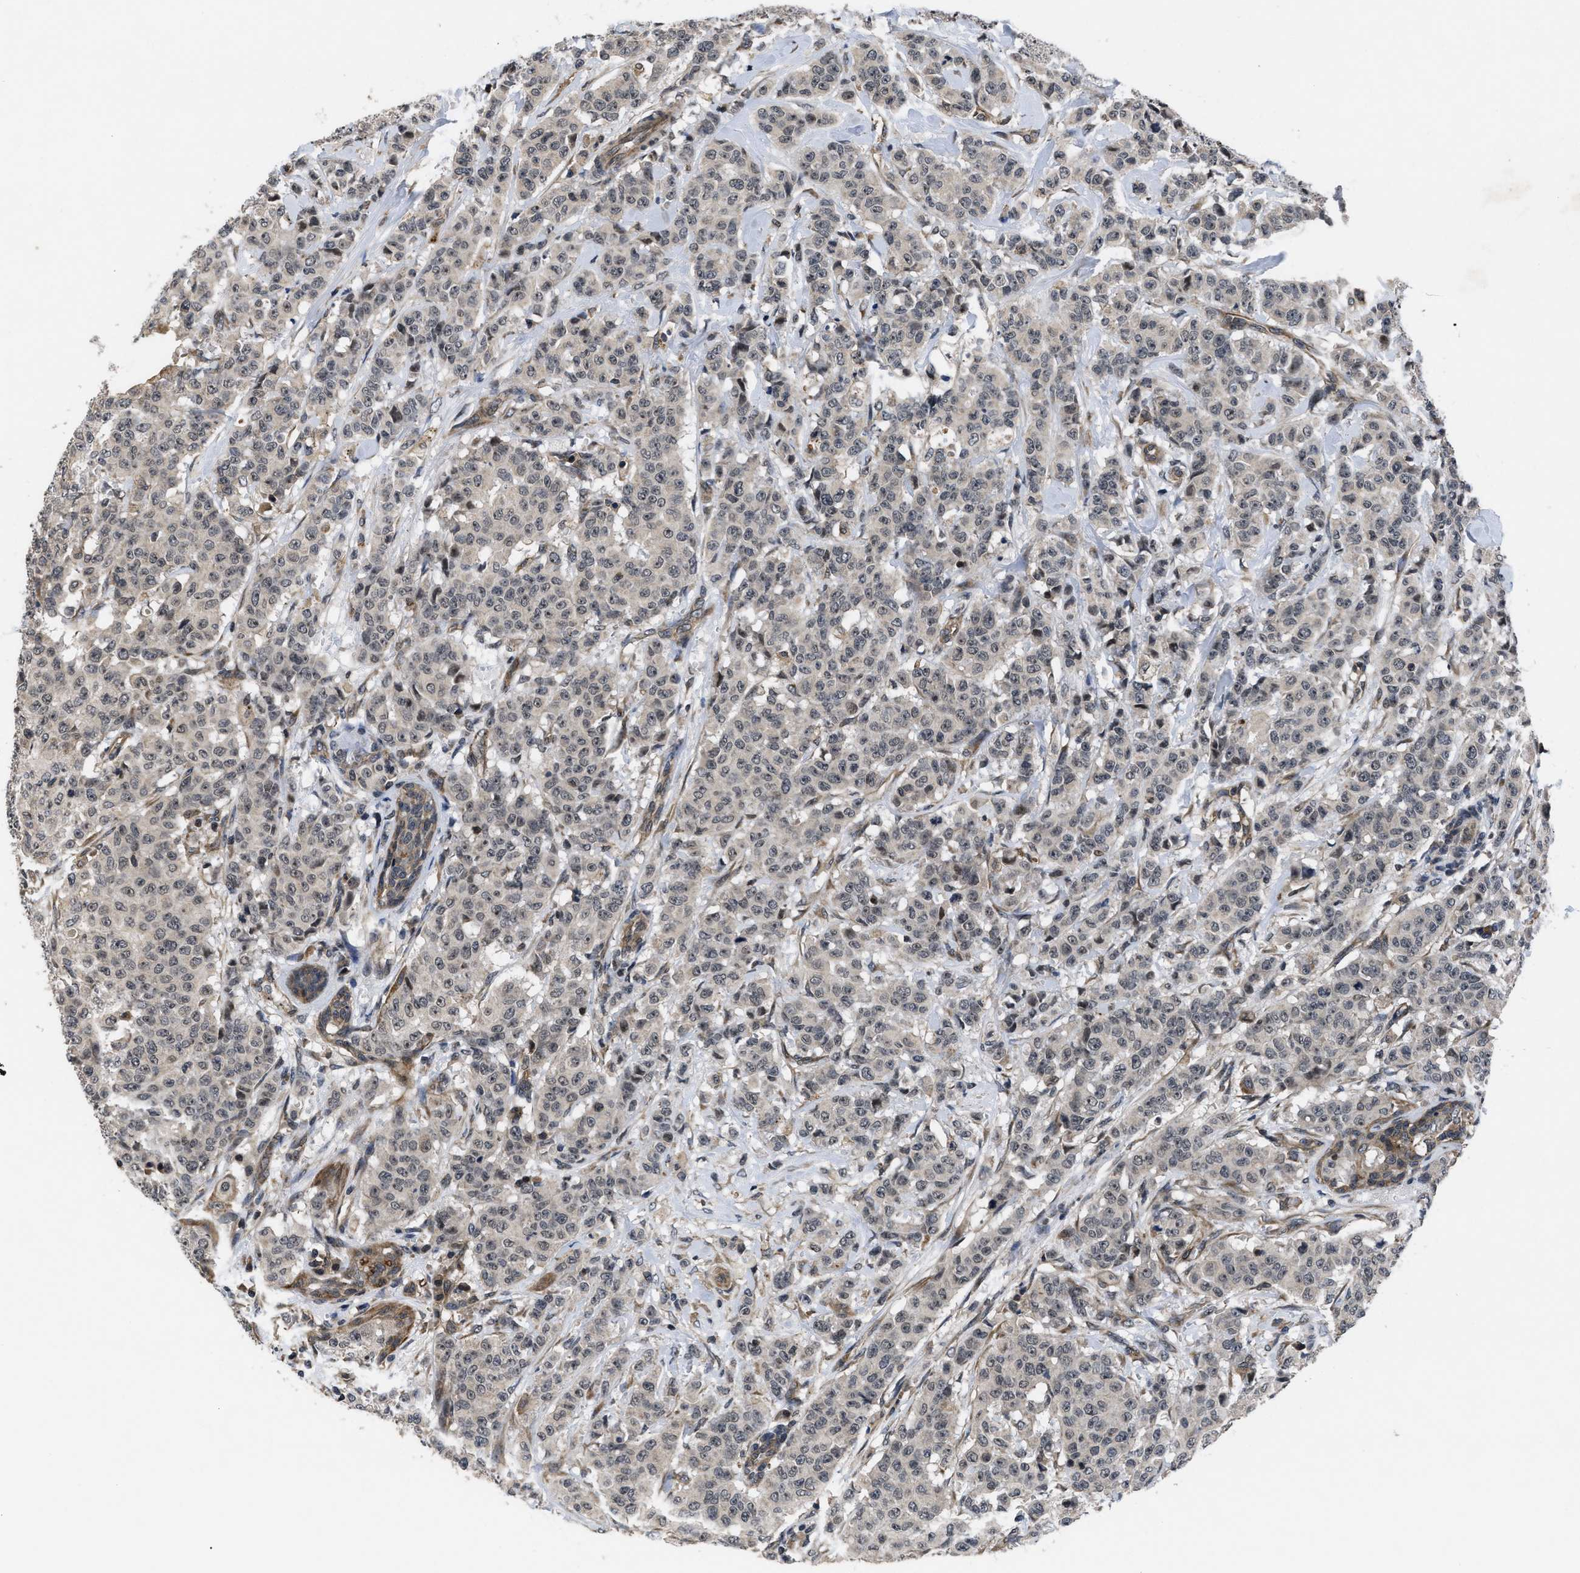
{"staining": {"intensity": "weak", "quantity": "25%-75%", "location": "cytoplasmic/membranous"}, "tissue": "breast cancer", "cell_type": "Tumor cells", "image_type": "cancer", "snomed": [{"axis": "morphology", "description": "Normal tissue, NOS"}, {"axis": "morphology", "description": "Duct carcinoma"}, {"axis": "topography", "description": "Breast"}], "caption": "Breast cancer (intraductal carcinoma) stained with DAB immunohistochemistry (IHC) displays low levels of weak cytoplasmic/membranous expression in about 25%-75% of tumor cells.", "gene": "DNAJC14", "patient": {"sex": "female", "age": 40}}